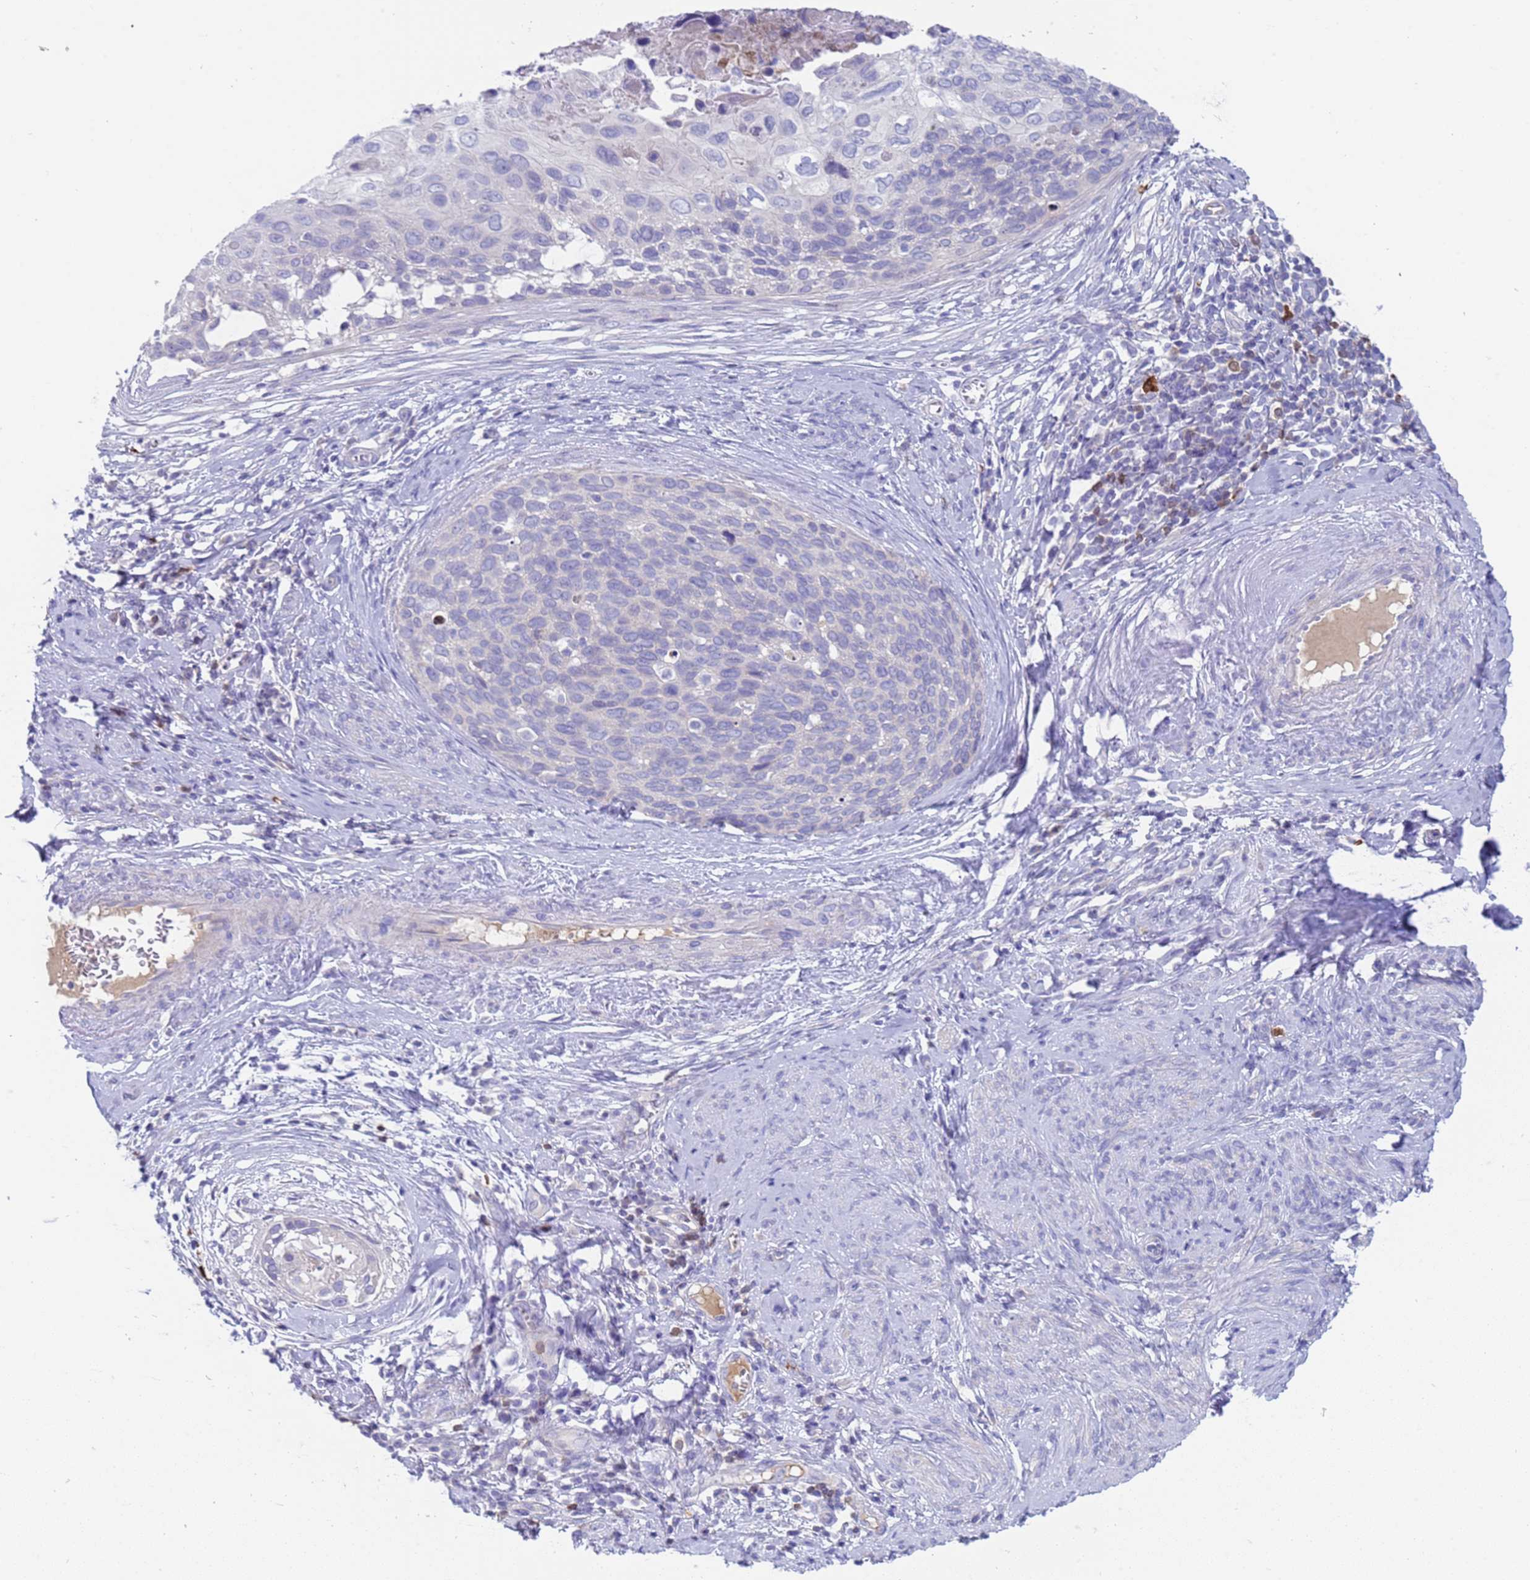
{"staining": {"intensity": "negative", "quantity": "none", "location": "none"}, "tissue": "cervical cancer", "cell_type": "Tumor cells", "image_type": "cancer", "snomed": [{"axis": "morphology", "description": "Squamous cell carcinoma, NOS"}, {"axis": "topography", "description": "Cervix"}], "caption": "There is no significant staining in tumor cells of cervical cancer.", "gene": "C4orf46", "patient": {"sex": "female", "age": 80}}